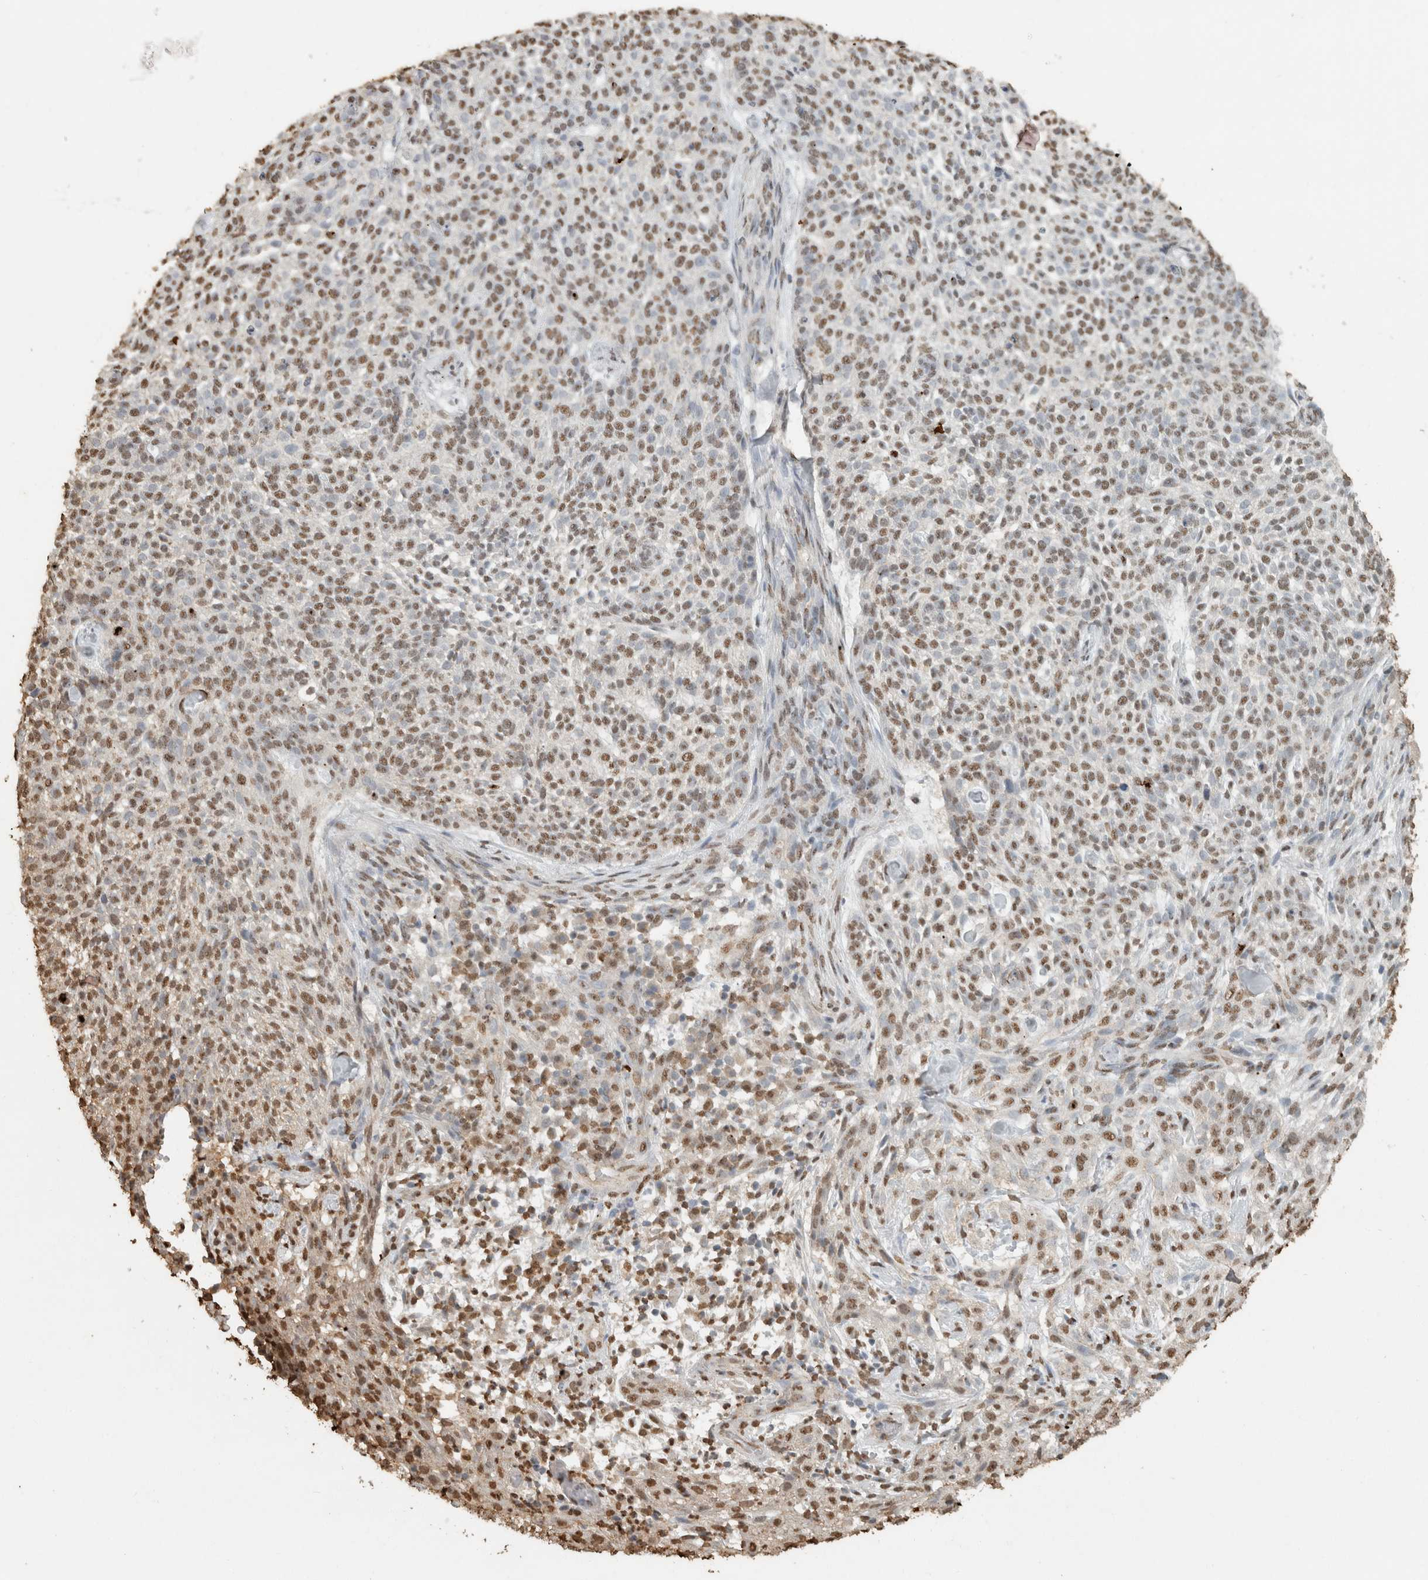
{"staining": {"intensity": "moderate", "quantity": ">75%", "location": "nuclear"}, "tissue": "skin cancer", "cell_type": "Tumor cells", "image_type": "cancer", "snomed": [{"axis": "morphology", "description": "Basal cell carcinoma"}, {"axis": "topography", "description": "Skin"}], "caption": "Human basal cell carcinoma (skin) stained for a protein (brown) demonstrates moderate nuclear positive staining in about >75% of tumor cells.", "gene": "HAND2", "patient": {"sex": "female", "age": 64}}